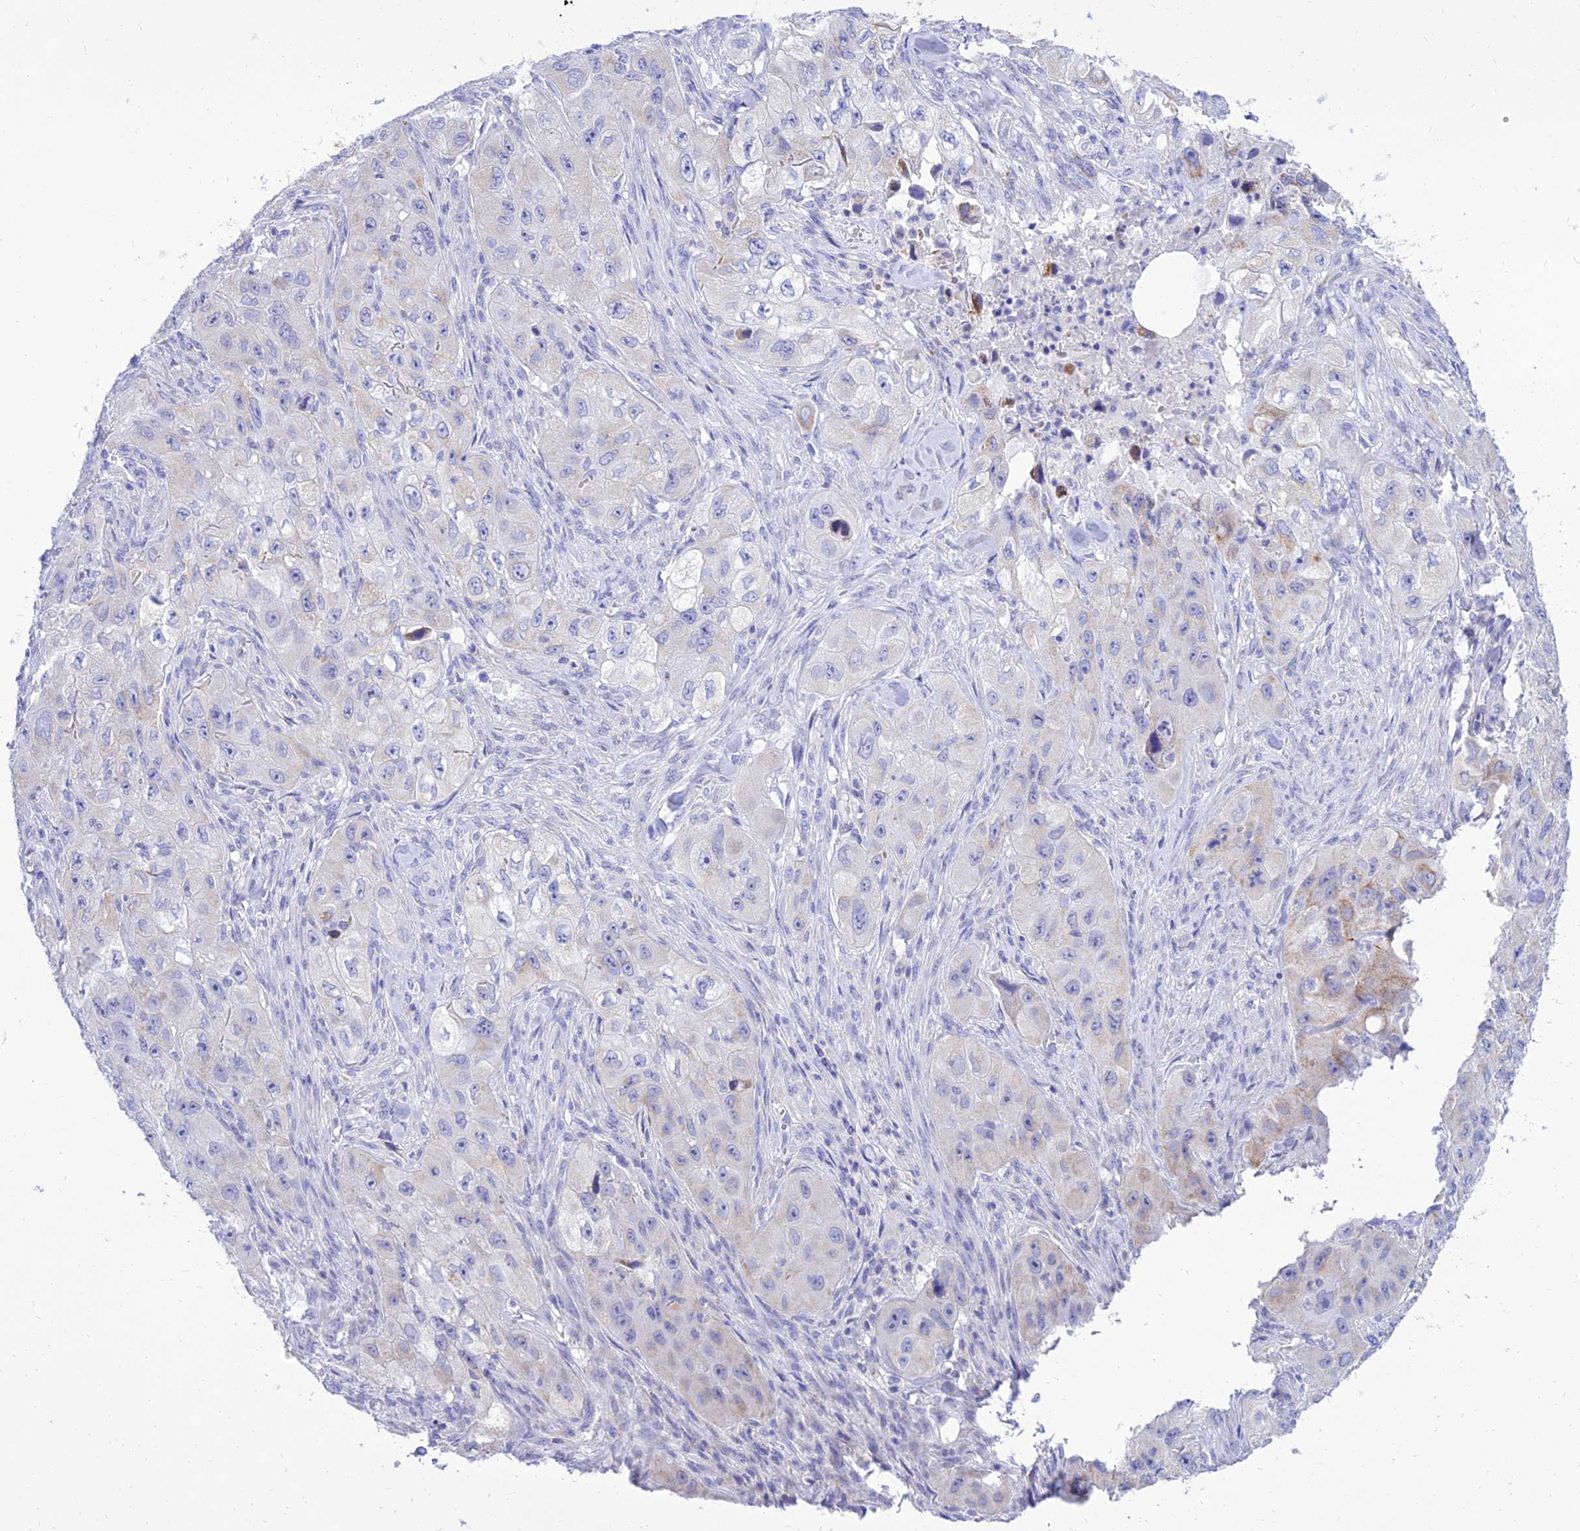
{"staining": {"intensity": "negative", "quantity": "none", "location": "none"}, "tissue": "skin cancer", "cell_type": "Tumor cells", "image_type": "cancer", "snomed": [{"axis": "morphology", "description": "Squamous cell carcinoma, NOS"}, {"axis": "topography", "description": "Skin"}, {"axis": "topography", "description": "Subcutis"}], "caption": "The photomicrograph reveals no staining of tumor cells in skin cancer.", "gene": "PKN3", "patient": {"sex": "male", "age": 73}}